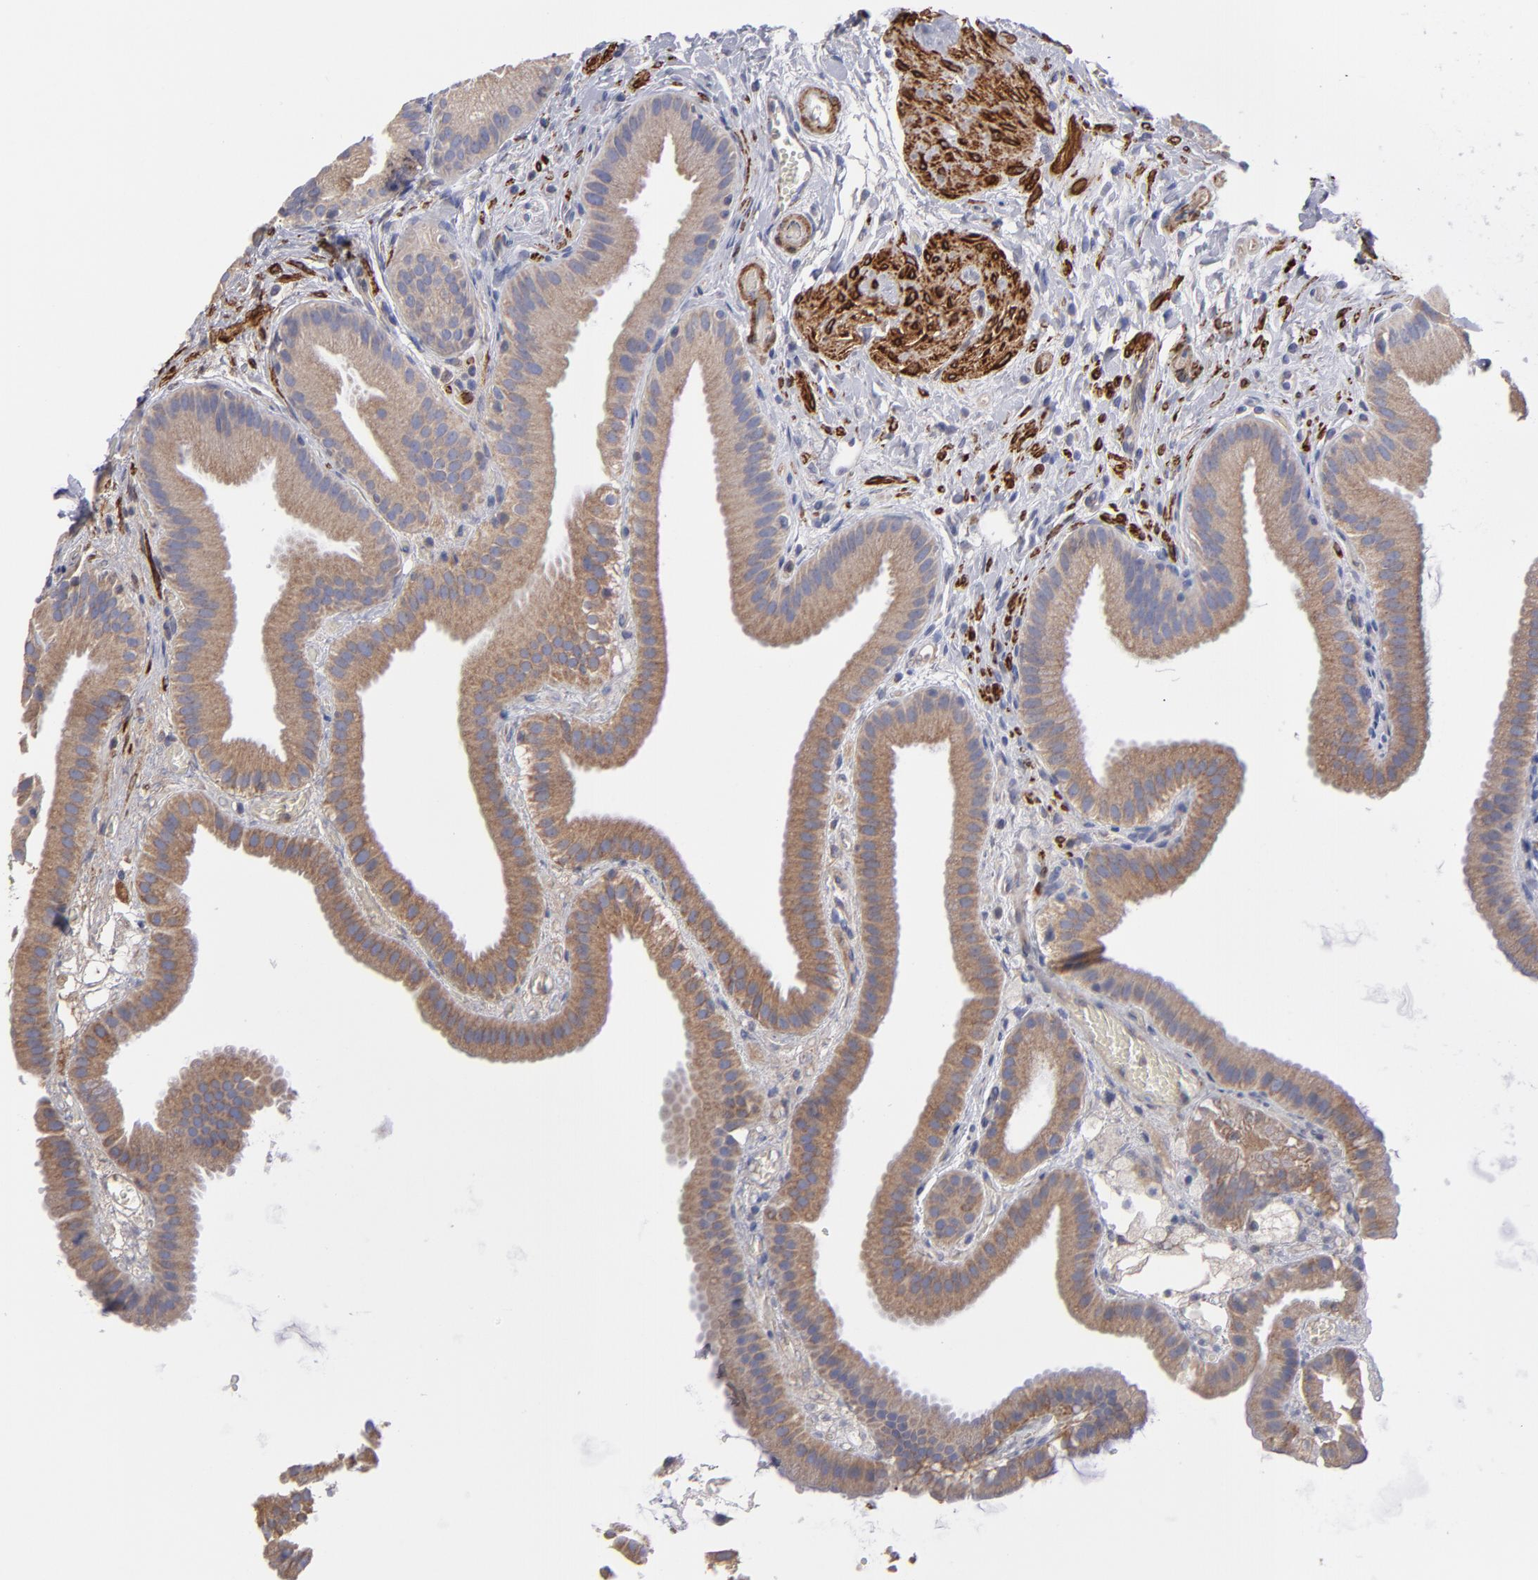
{"staining": {"intensity": "moderate", "quantity": ">75%", "location": "cytoplasmic/membranous"}, "tissue": "gallbladder", "cell_type": "Glandular cells", "image_type": "normal", "snomed": [{"axis": "morphology", "description": "Normal tissue, NOS"}, {"axis": "topography", "description": "Gallbladder"}], "caption": "Protein staining displays moderate cytoplasmic/membranous positivity in approximately >75% of glandular cells in unremarkable gallbladder. Ihc stains the protein in brown and the nuclei are stained blue.", "gene": "SLMAP", "patient": {"sex": "female", "age": 63}}